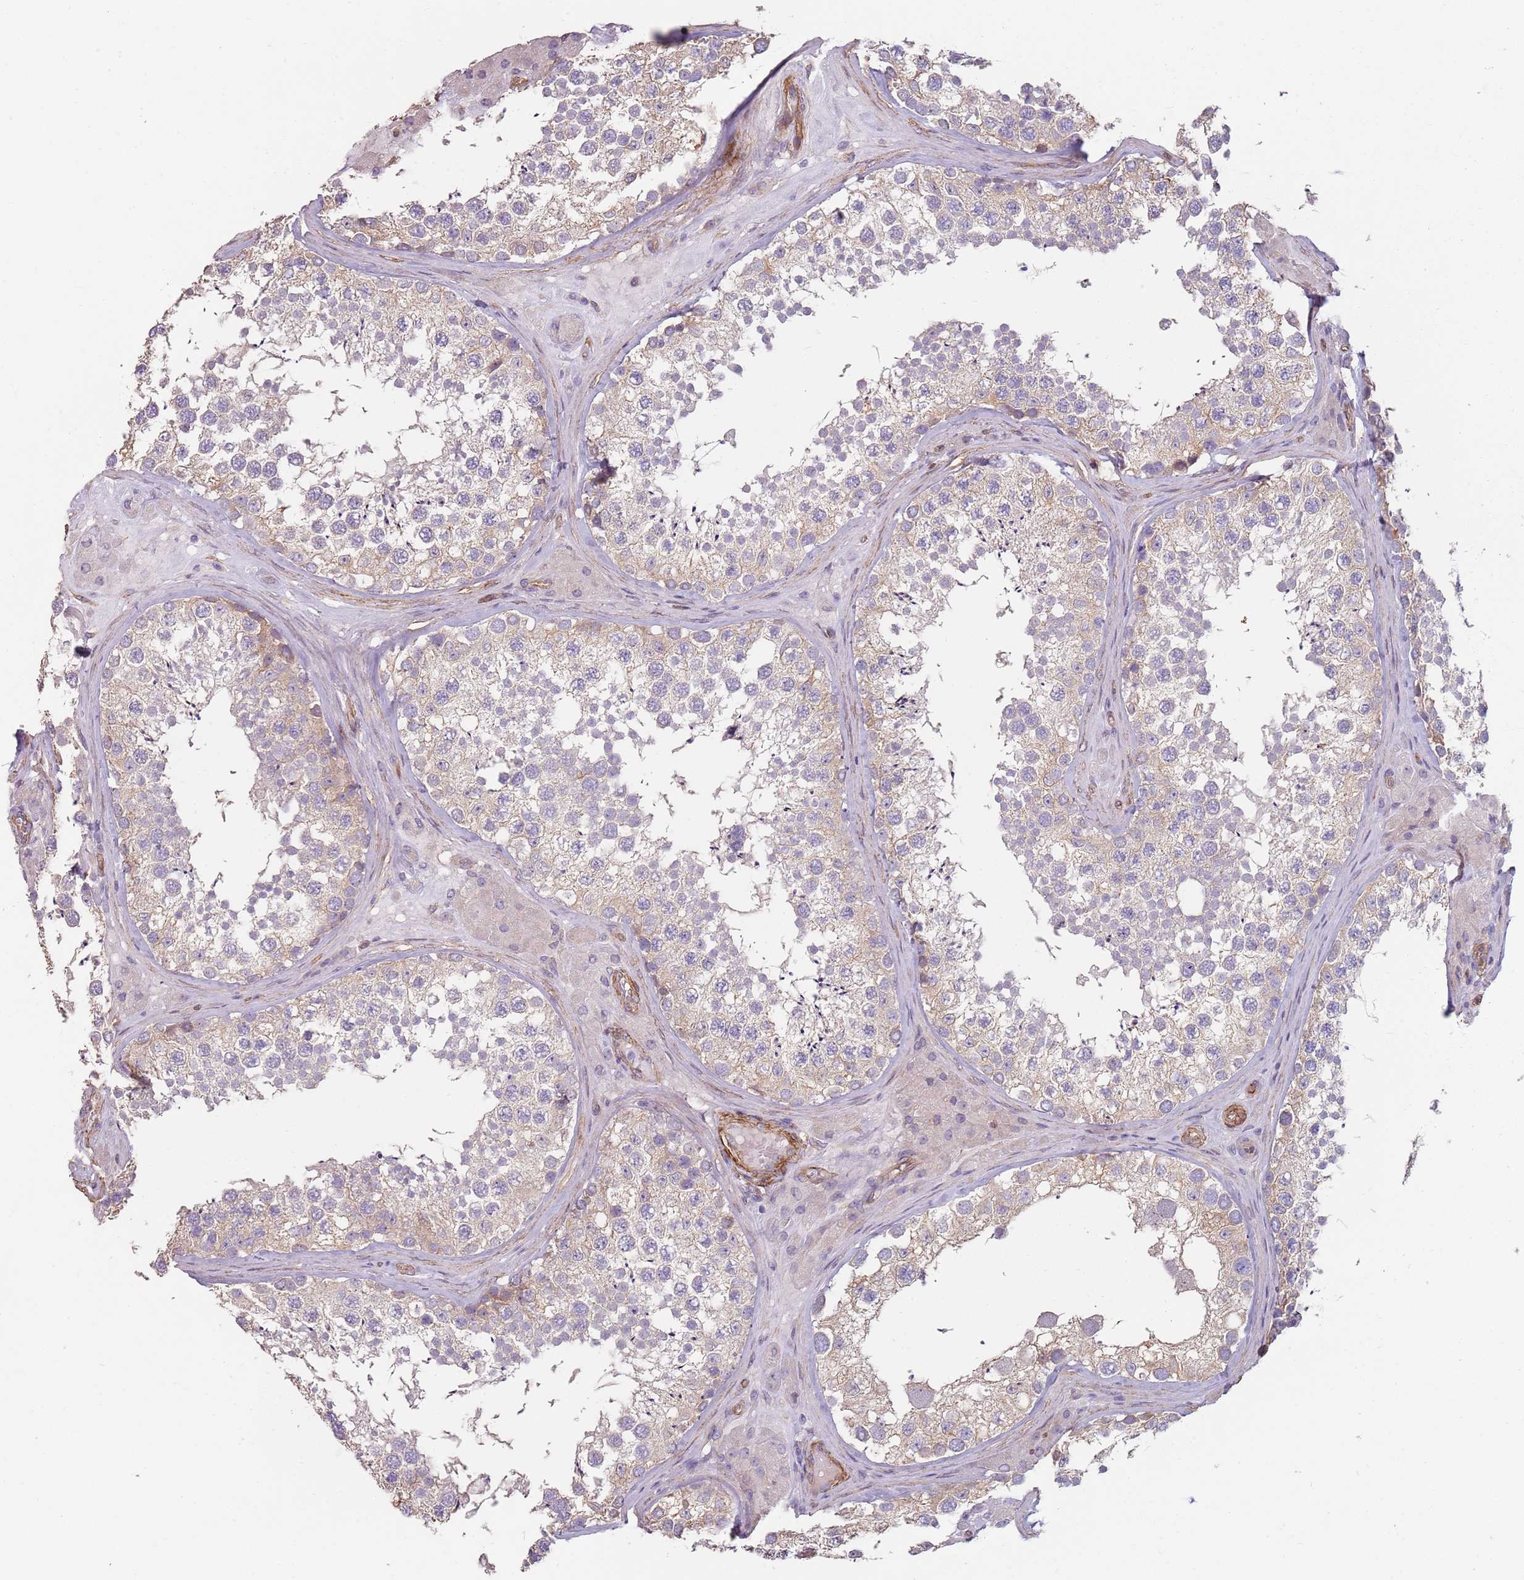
{"staining": {"intensity": "weak", "quantity": "<25%", "location": "cytoplasmic/membranous"}, "tissue": "testis", "cell_type": "Cells in seminiferous ducts", "image_type": "normal", "snomed": [{"axis": "morphology", "description": "Normal tissue, NOS"}, {"axis": "topography", "description": "Testis"}], "caption": "Image shows no significant protein expression in cells in seminiferous ducts of benign testis. The staining is performed using DAB (3,3'-diaminobenzidine) brown chromogen with nuclei counter-stained in using hematoxylin.", "gene": "PHLPP2", "patient": {"sex": "male", "age": 46}}